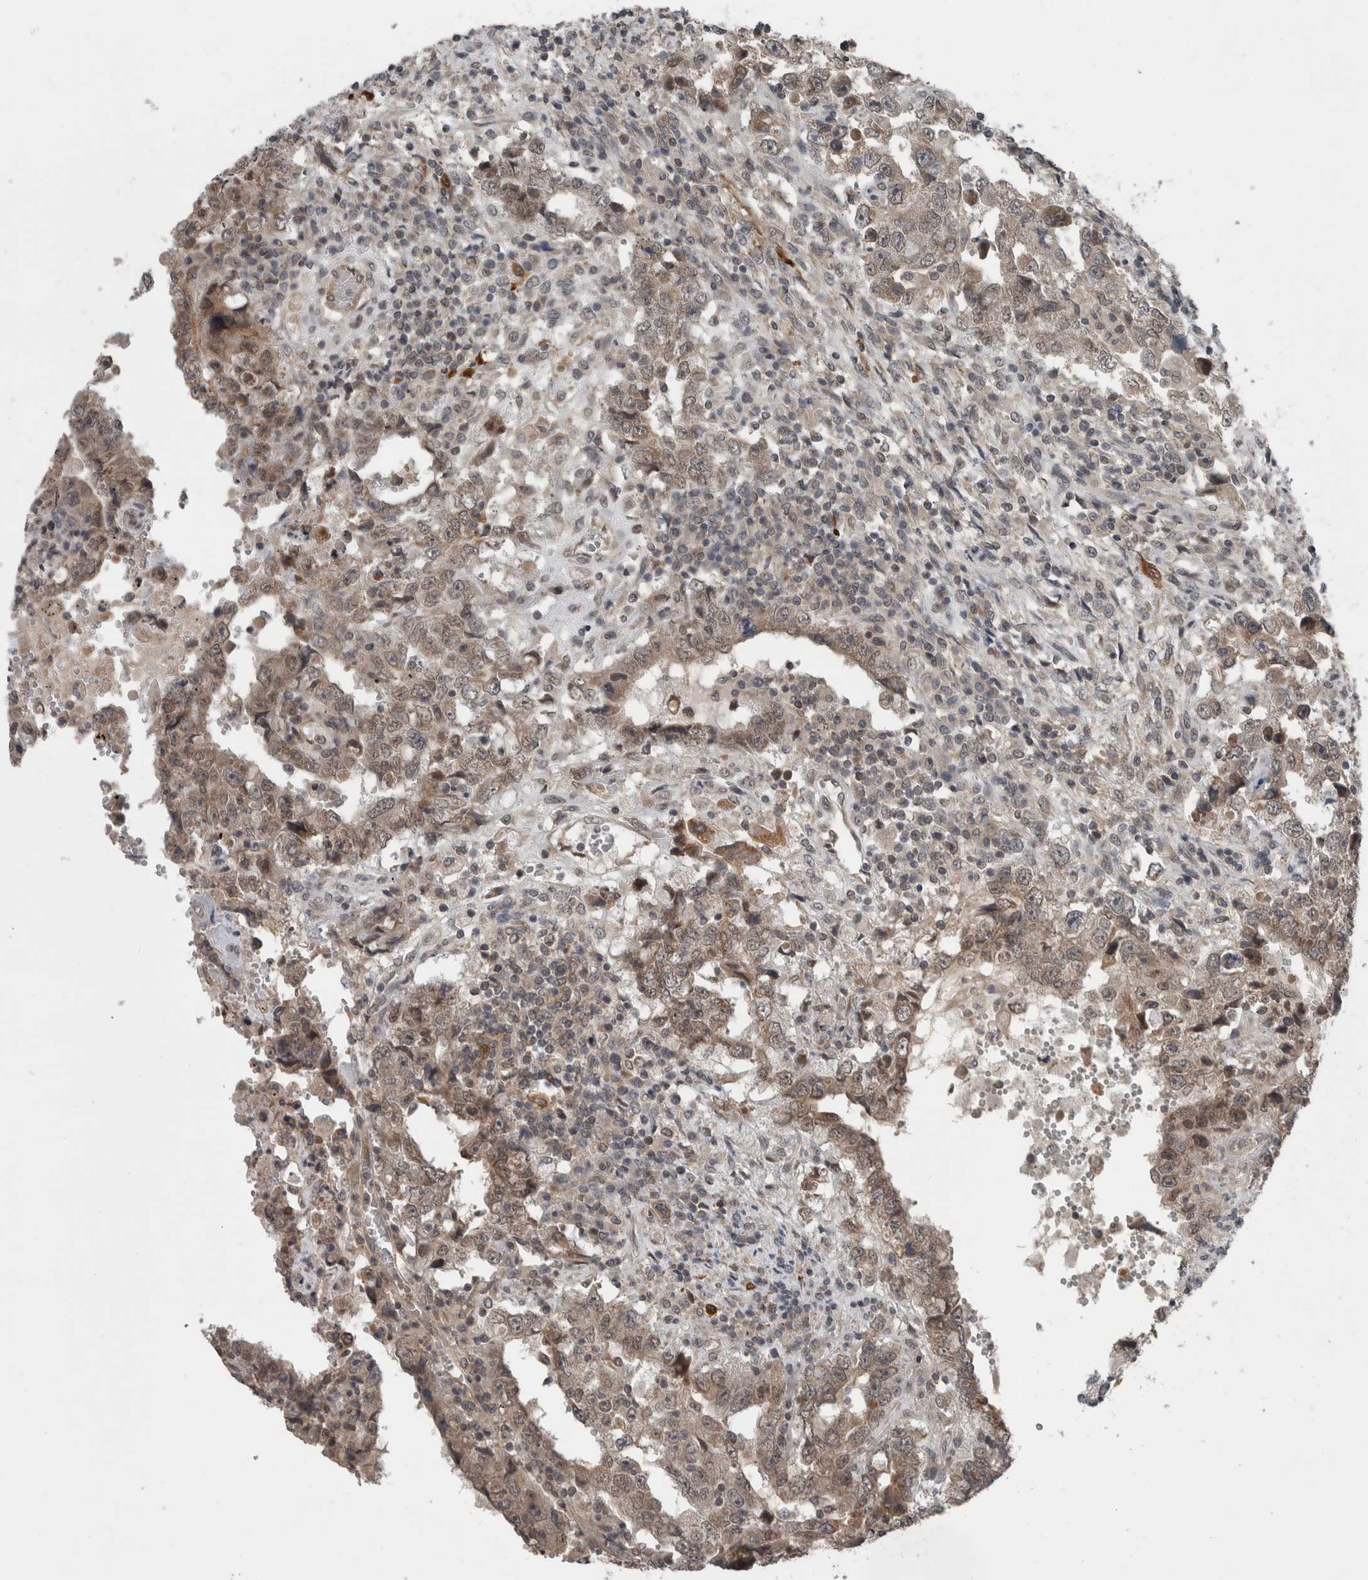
{"staining": {"intensity": "weak", "quantity": ">75%", "location": "cytoplasmic/membranous"}, "tissue": "testis cancer", "cell_type": "Tumor cells", "image_type": "cancer", "snomed": [{"axis": "morphology", "description": "Carcinoma, Embryonal, NOS"}, {"axis": "topography", "description": "Testis"}], "caption": "Weak cytoplasmic/membranous staining for a protein is present in about >75% of tumor cells of testis cancer using IHC.", "gene": "ENY2", "patient": {"sex": "male", "age": 26}}